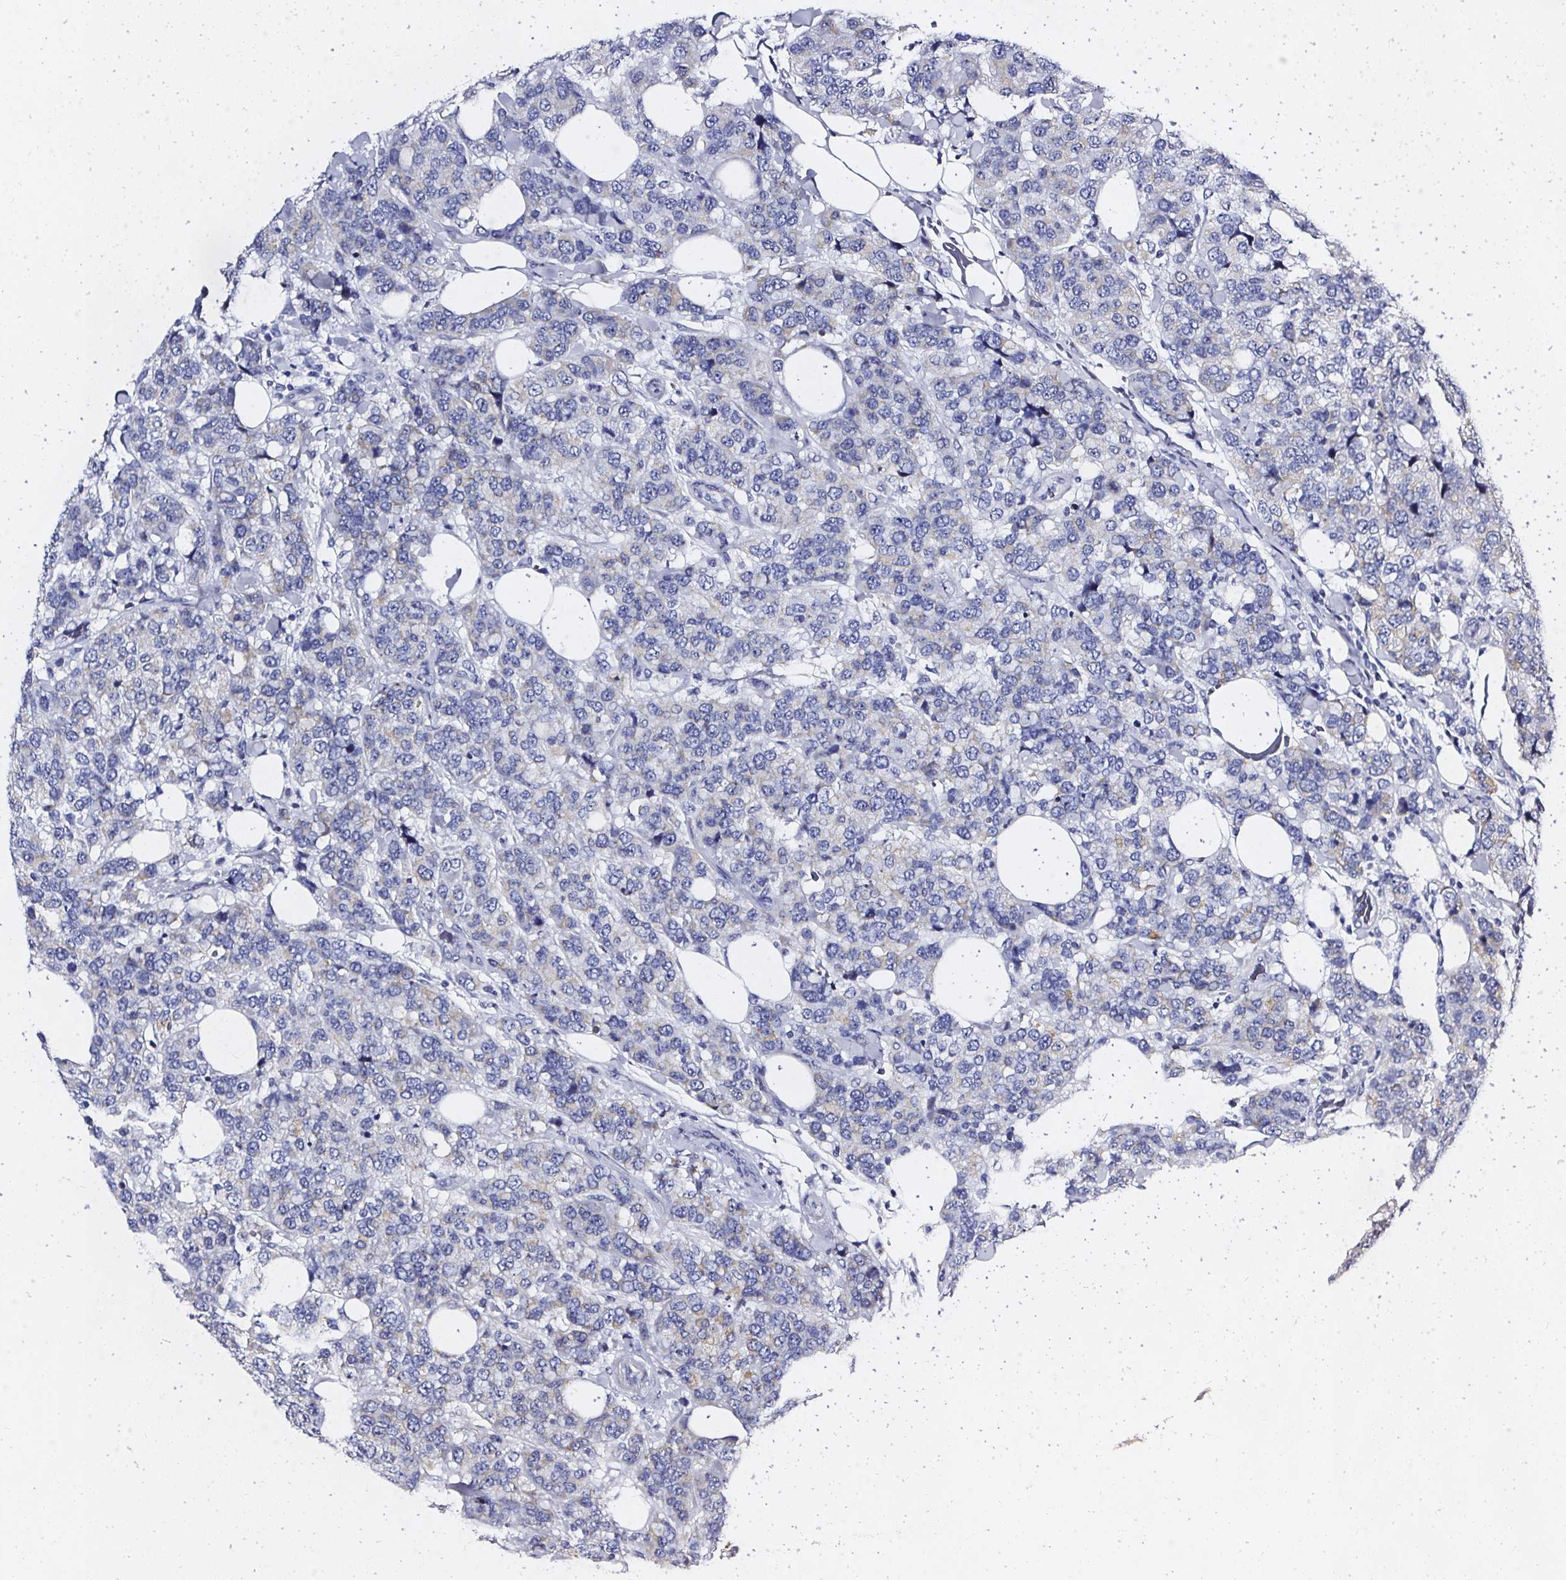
{"staining": {"intensity": "negative", "quantity": "none", "location": "none"}, "tissue": "breast cancer", "cell_type": "Tumor cells", "image_type": "cancer", "snomed": [{"axis": "morphology", "description": "Lobular carcinoma"}, {"axis": "topography", "description": "Breast"}], "caption": "This image is of breast lobular carcinoma stained with immunohistochemistry to label a protein in brown with the nuclei are counter-stained blue. There is no expression in tumor cells.", "gene": "ELAVL2", "patient": {"sex": "female", "age": 59}}